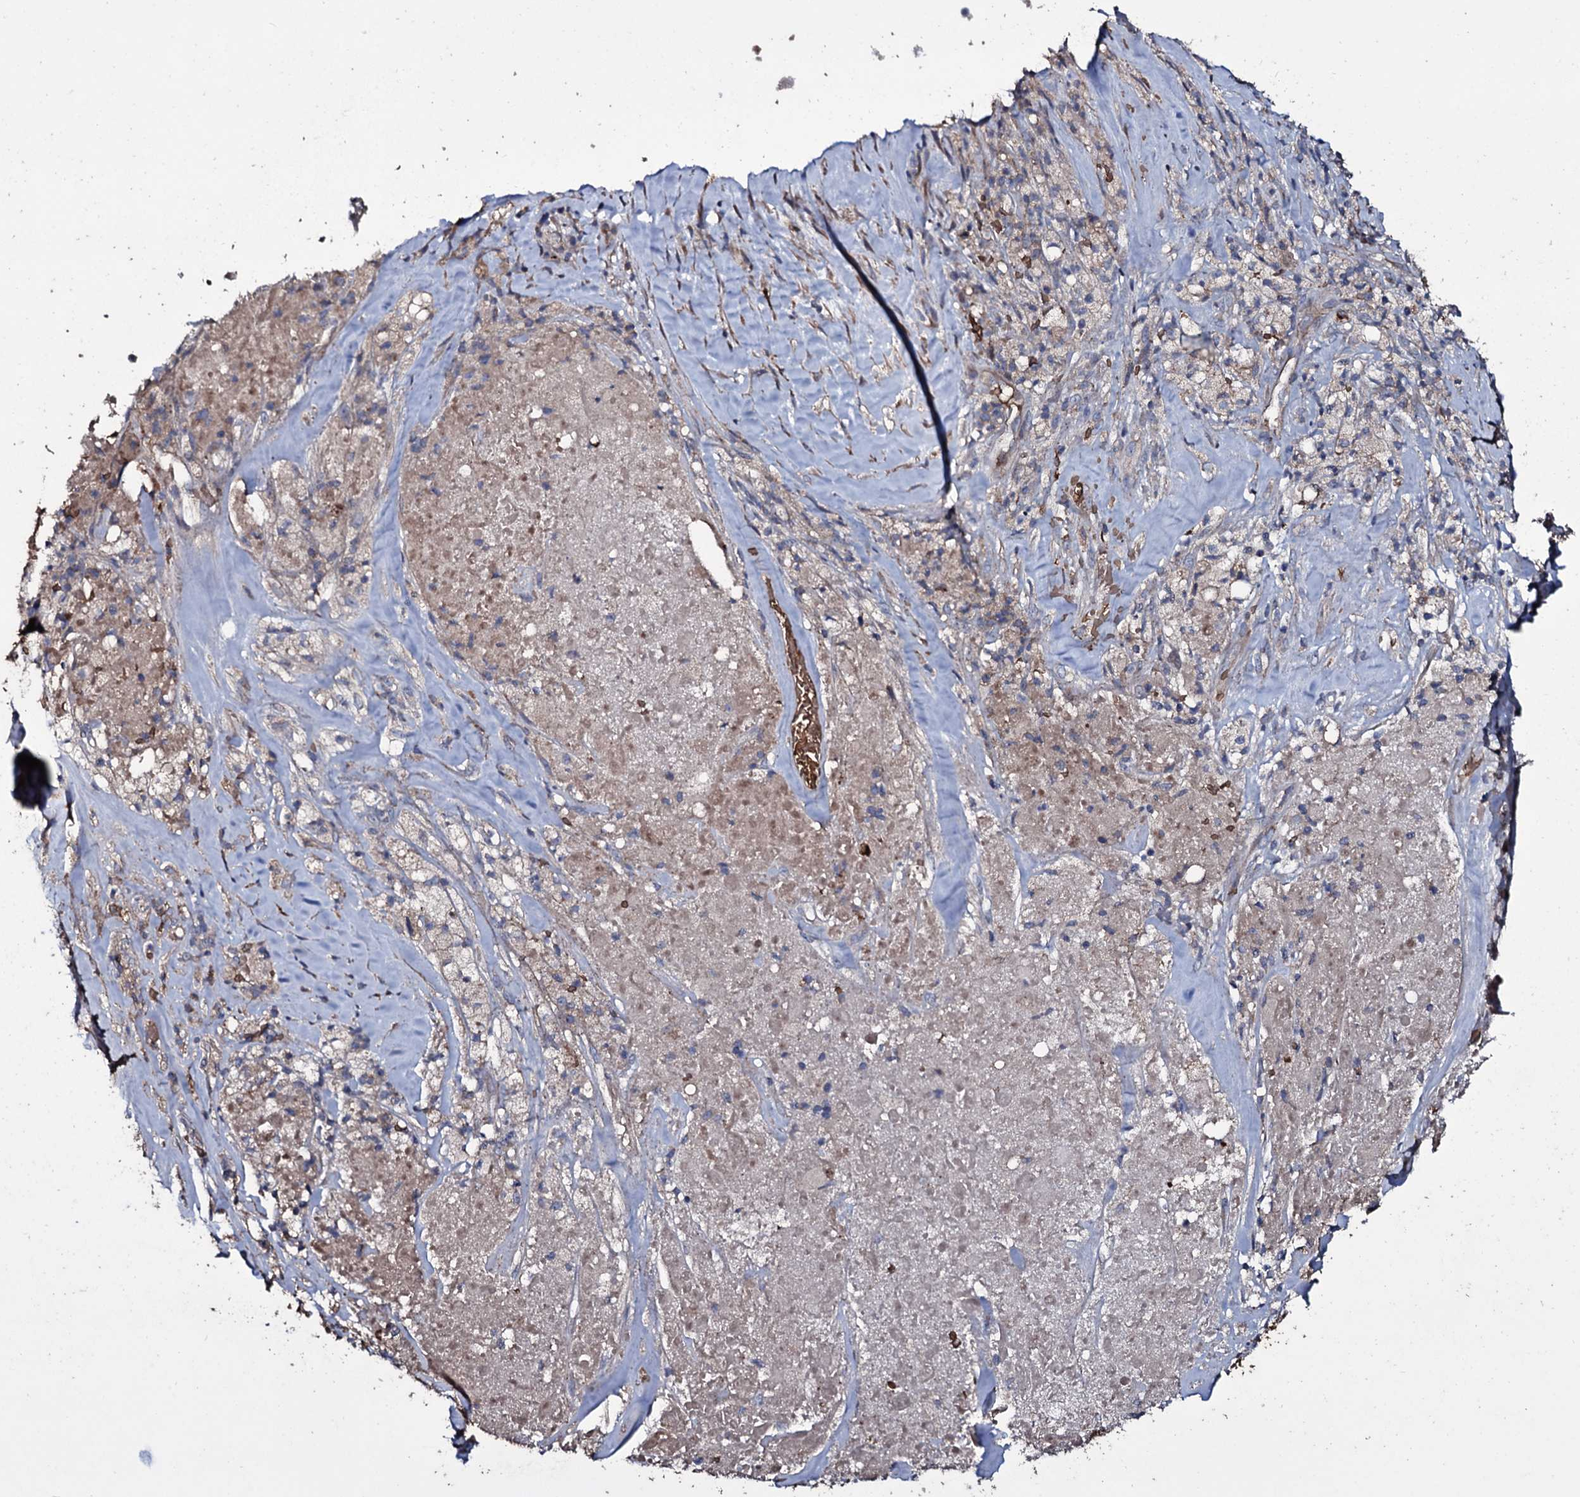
{"staining": {"intensity": "weak", "quantity": "<25%", "location": "cytoplasmic/membranous"}, "tissue": "melanoma", "cell_type": "Tumor cells", "image_type": "cancer", "snomed": [{"axis": "morphology", "description": "Malignant melanoma, Metastatic site"}, {"axis": "topography", "description": "Lymph node"}], "caption": "The histopathology image displays no staining of tumor cells in melanoma.", "gene": "ZSWIM8", "patient": {"sex": "male", "age": 62}}